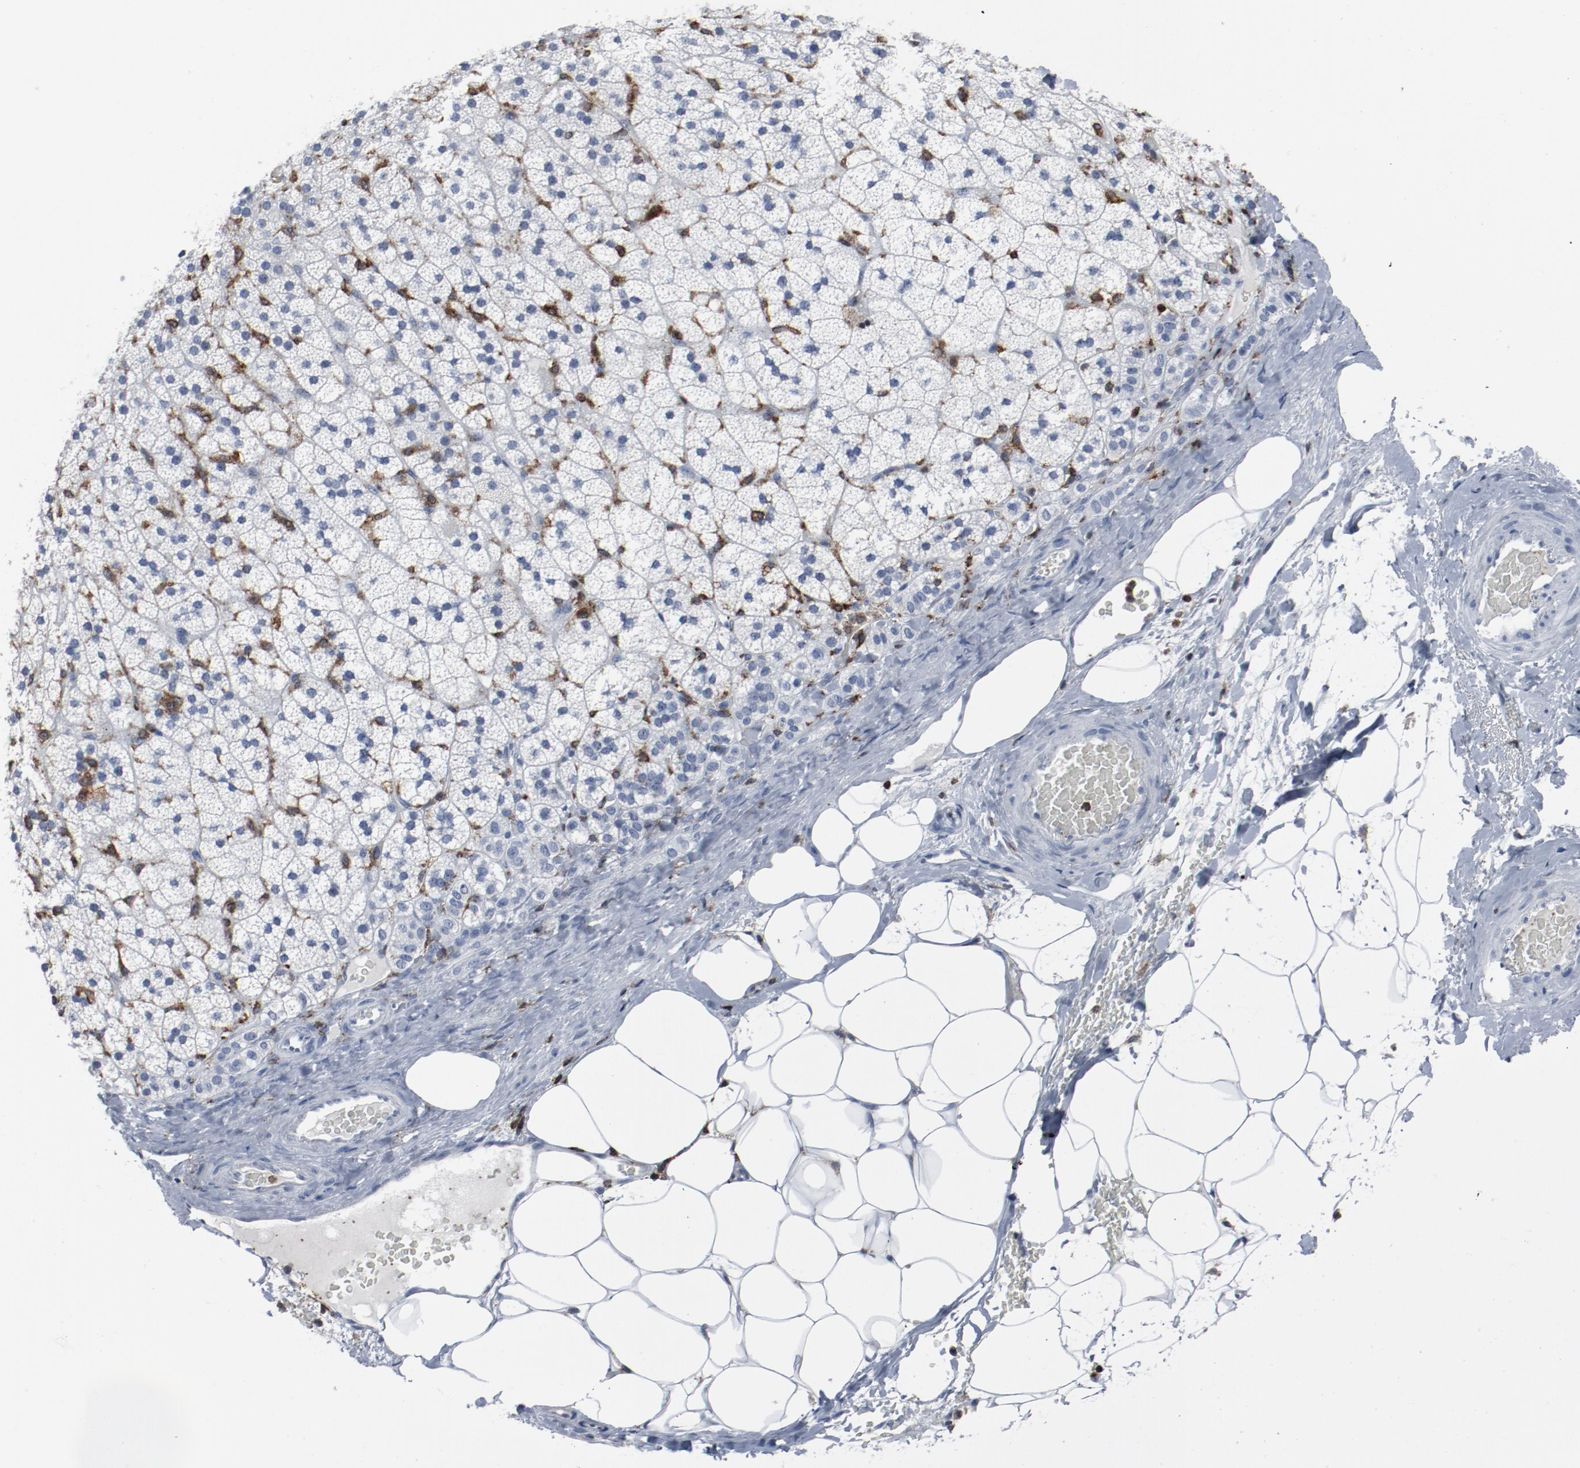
{"staining": {"intensity": "negative", "quantity": "none", "location": "none"}, "tissue": "adrenal gland", "cell_type": "Glandular cells", "image_type": "normal", "snomed": [{"axis": "morphology", "description": "Normal tissue, NOS"}, {"axis": "topography", "description": "Adrenal gland"}], "caption": "Micrograph shows no protein expression in glandular cells of benign adrenal gland.", "gene": "LCP2", "patient": {"sex": "male", "age": 35}}